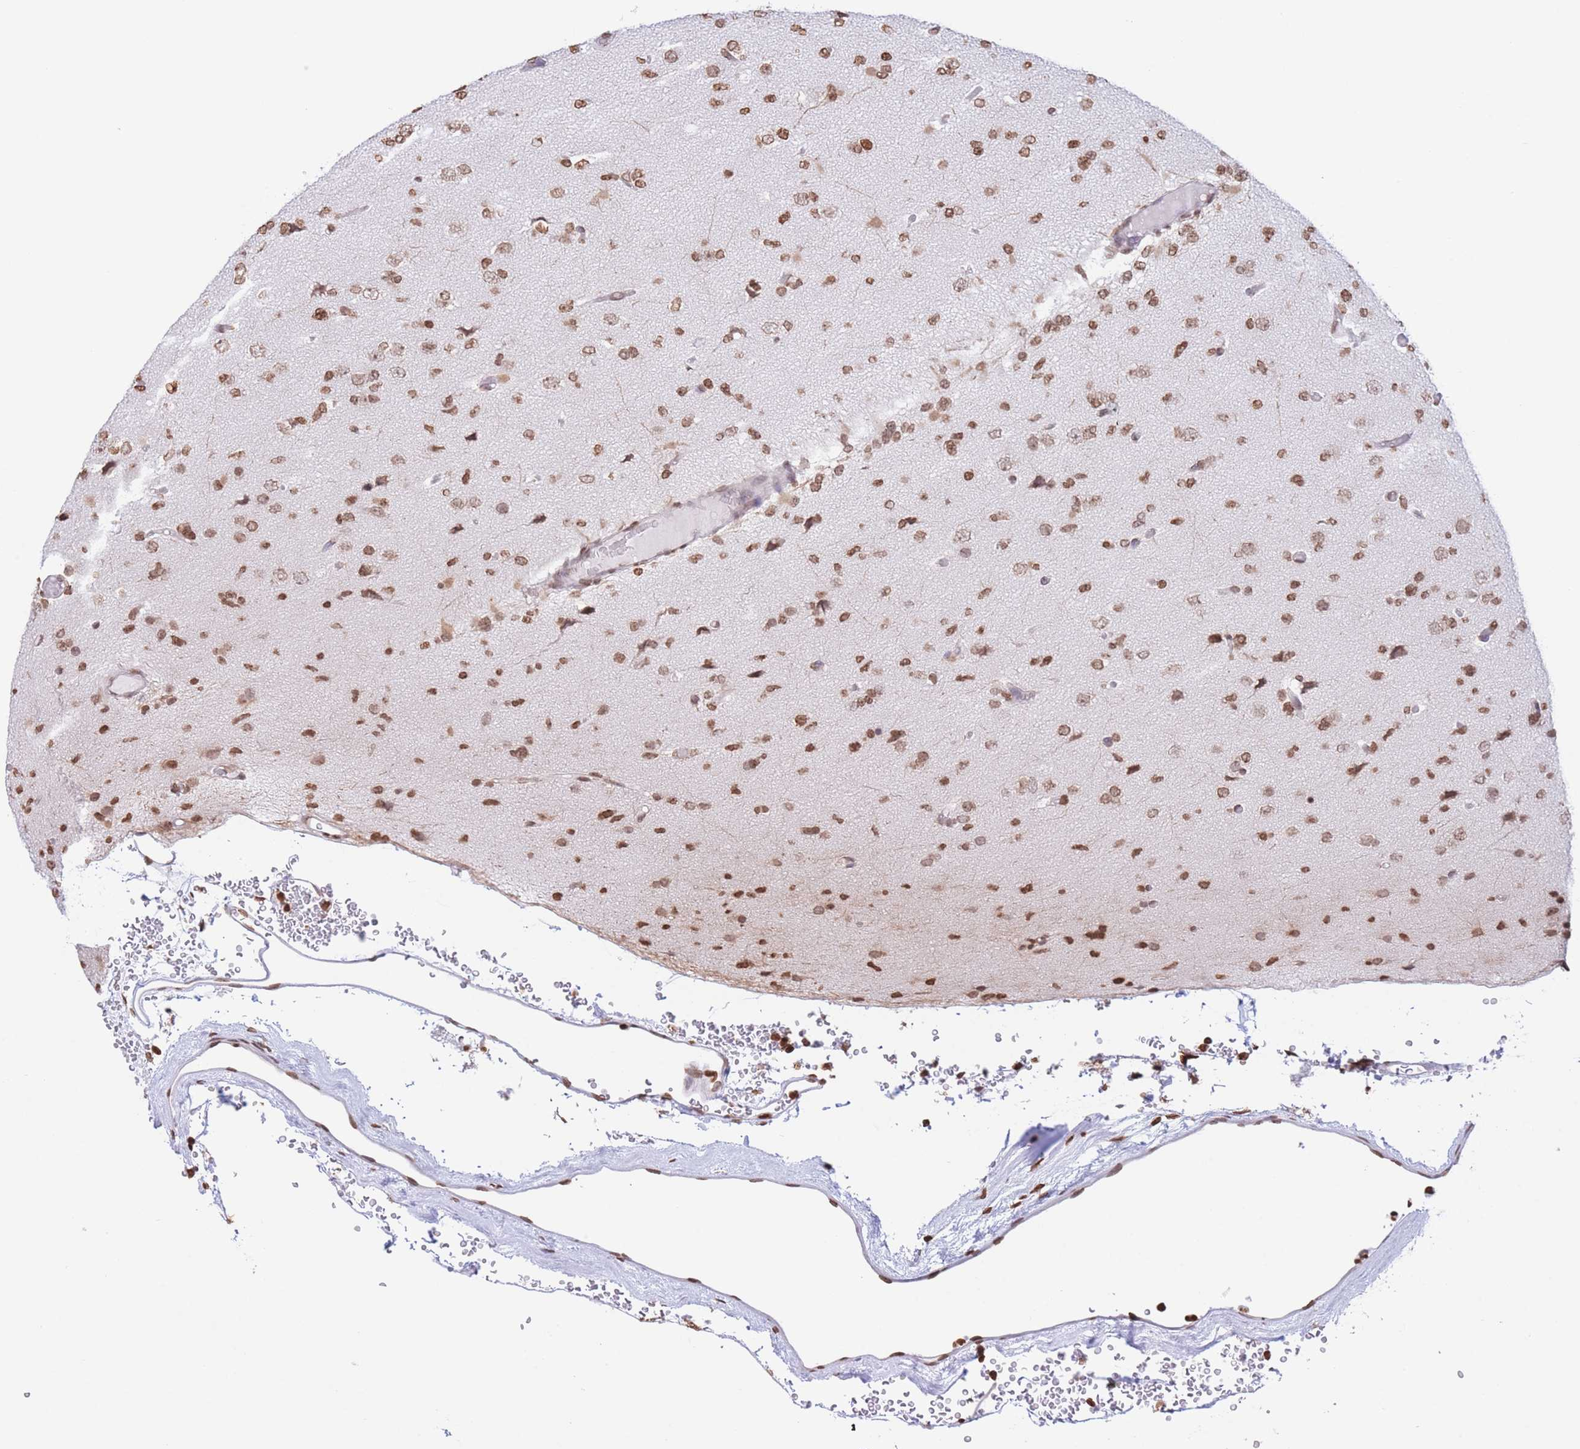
{"staining": {"intensity": "moderate", "quantity": ">75%", "location": "nuclear"}, "tissue": "glioma", "cell_type": "Tumor cells", "image_type": "cancer", "snomed": [{"axis": "morphology", "description": "Glioma, malignant, Low grade"}, {"axis": "topography", "description": "Brain"}], "caption": "Immunohistochemistry (DAB (3,3'-diaminobenzidine)) staining of glioma displays moderate nuclear protein staining in approximately >75% of tumor cells. The staining is performed using DAB brown chromogen to label protein expression. The nuclei are counter-stained blue using hematoxylin.", "gene": "H2BC11", "patient": {"sex": "female", "age": 22}}